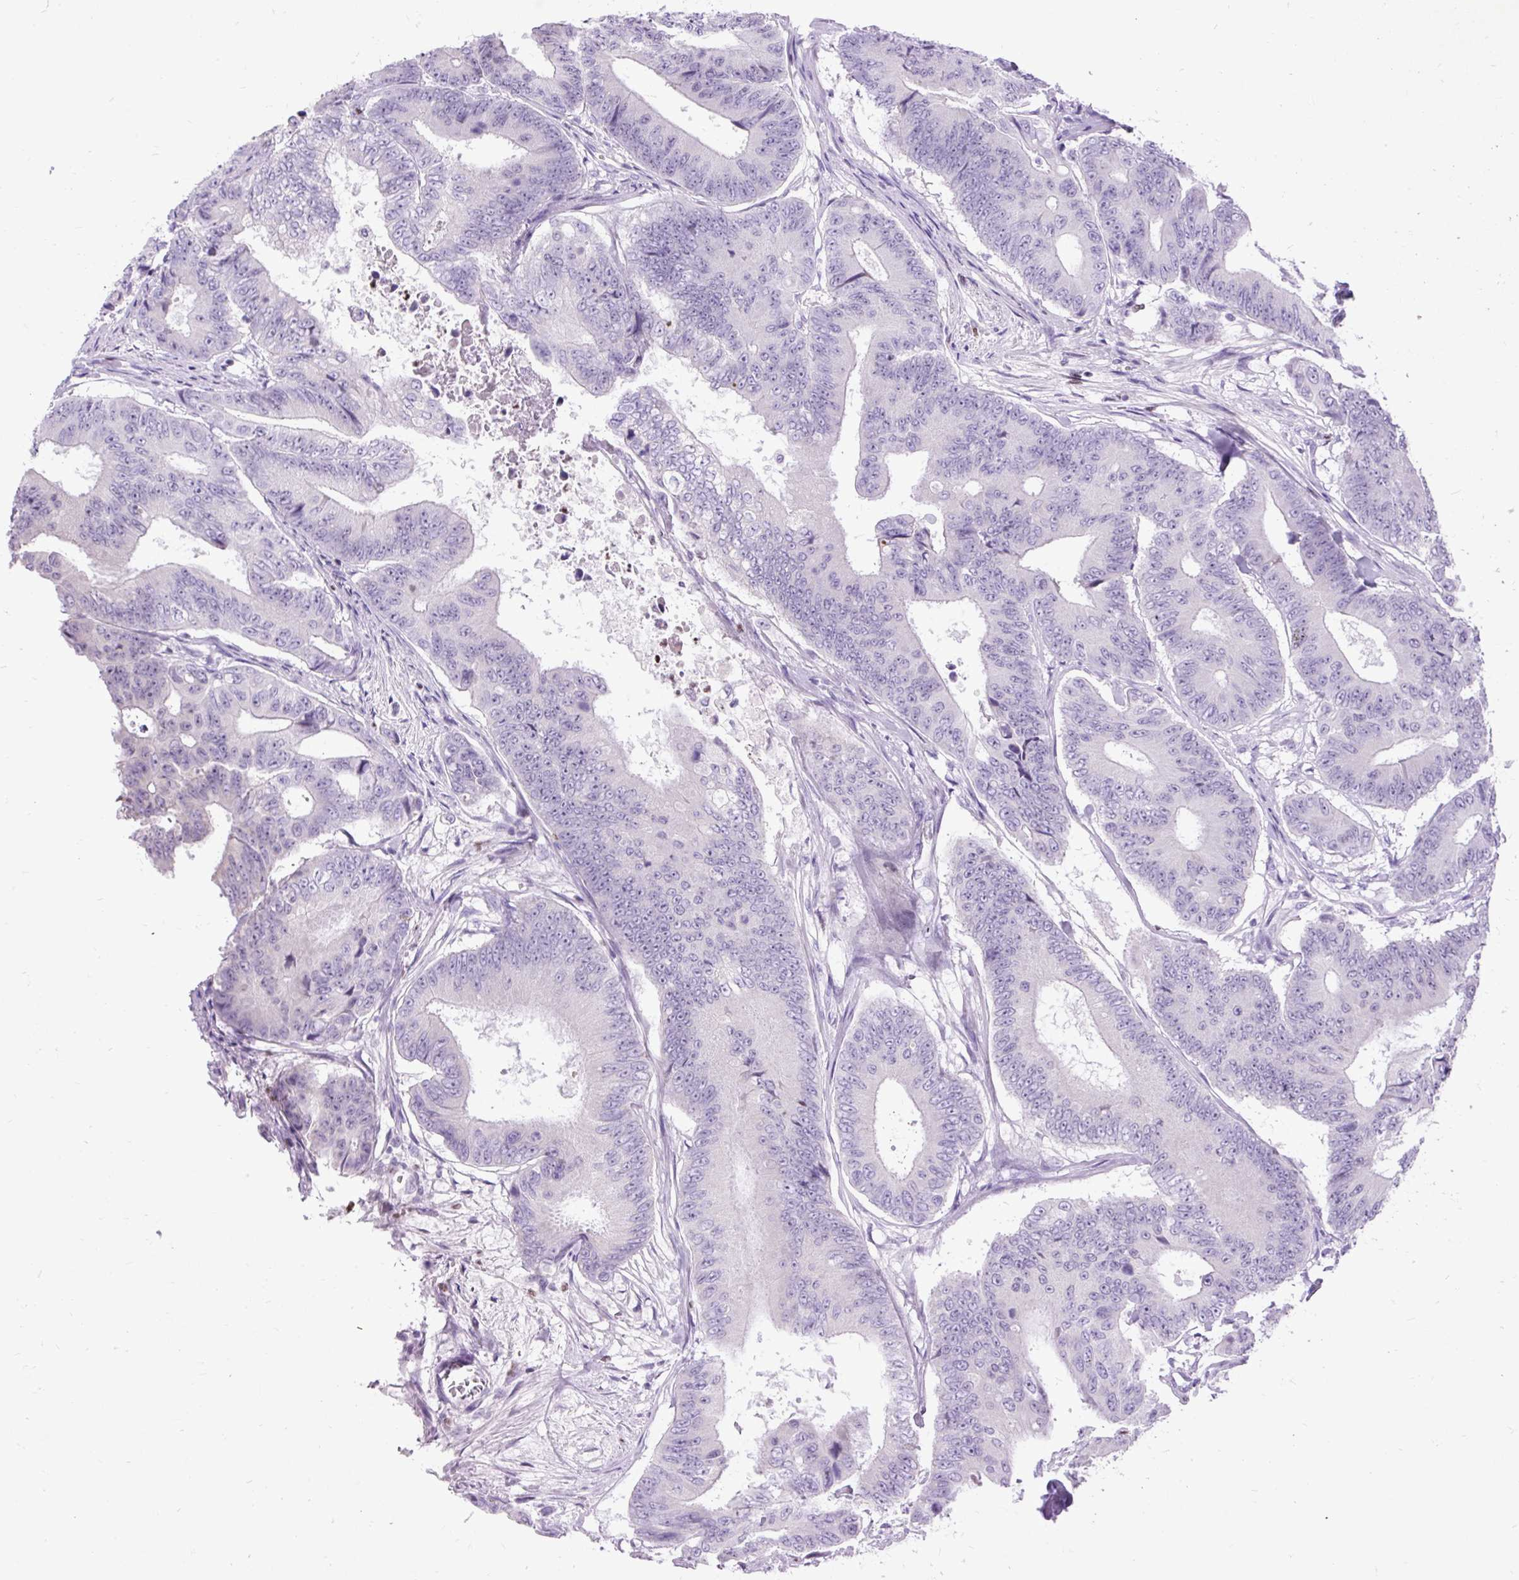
{"staining": {"intensity": "negative", "quantity": "none", "location": "none"}, "tissue": "colorectal cancer", "cell_type": "Tumor cells", "image_type": "cancer", "snomed": [{"axis": "morphology", "description": "Adenocarcinoma, NOS"}, {"axis": "topography", "description": "Colon"}], "caption": "Immunohistochemistry (IHC) of human colorectal cancer exhibits no expression in tumor cells.", "gene": "SPC24", "patient": {"sex": "female", "age": 48}}